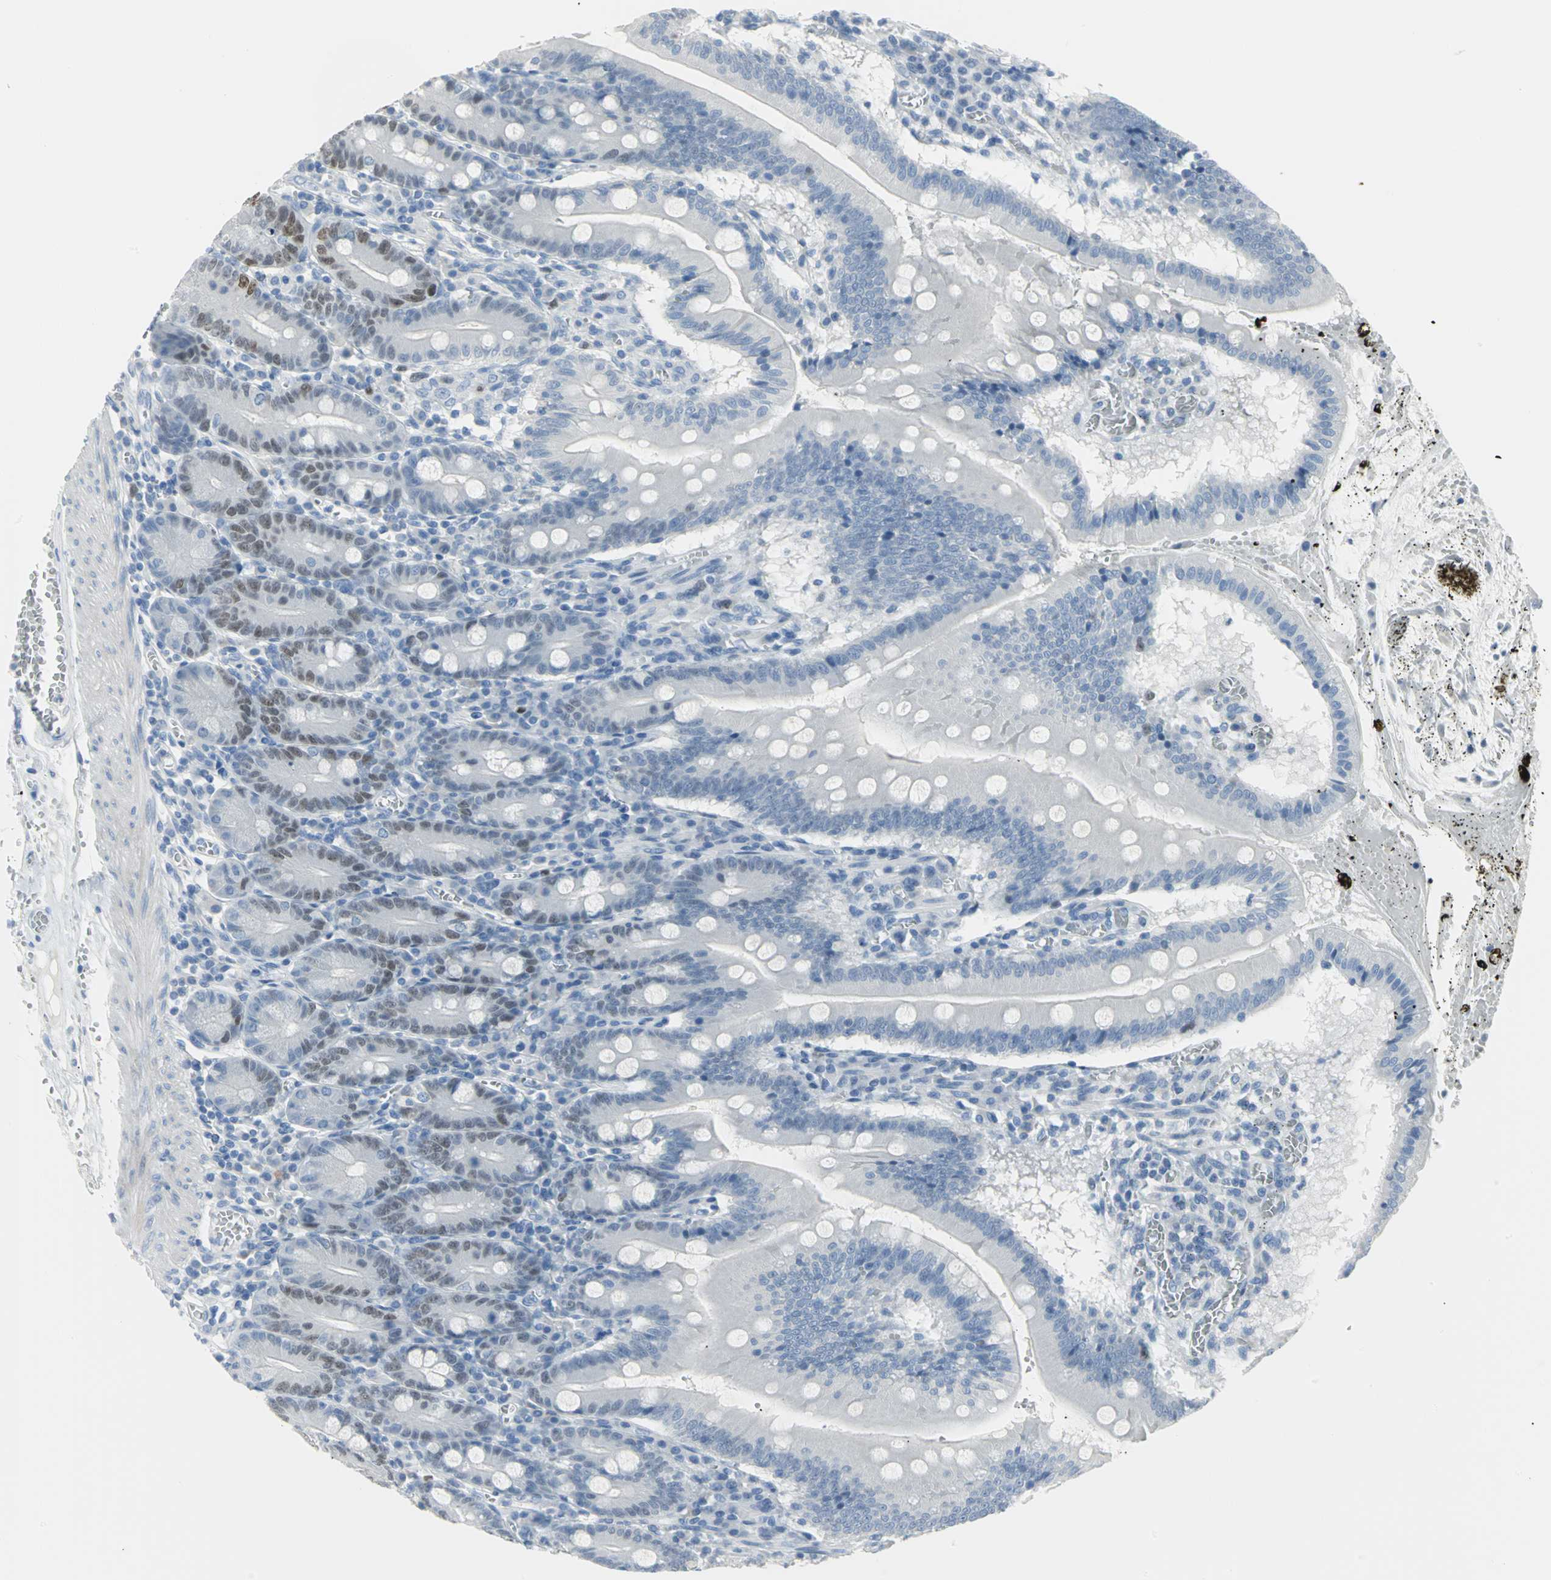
{"staining": {"intensity": "strong", "quantity": "<25%", "location": "nuclear"}, "tissue": "small intestine", "cell_type": "Glandular cells", "image_type": "normal", "snomed": [{"axis": "morphology", "description": "Normal tissue, NOS"}, {"axis": "topography", "description": "Small intestine"}], "caption": "High-magnification brightfield microscopy of normal small intestine stained with DAB (brown) and counterstained with hematoxylin (blue). glandular cells exhibit strong nuclear staining is present in approximately<25% of cells. (DAB (3,3'-diaminobenzidine) = brown stain, brightfield microscopy at high magnification).", "gene": "MCM3", "patient": {"sex": "male", "age": 71}}